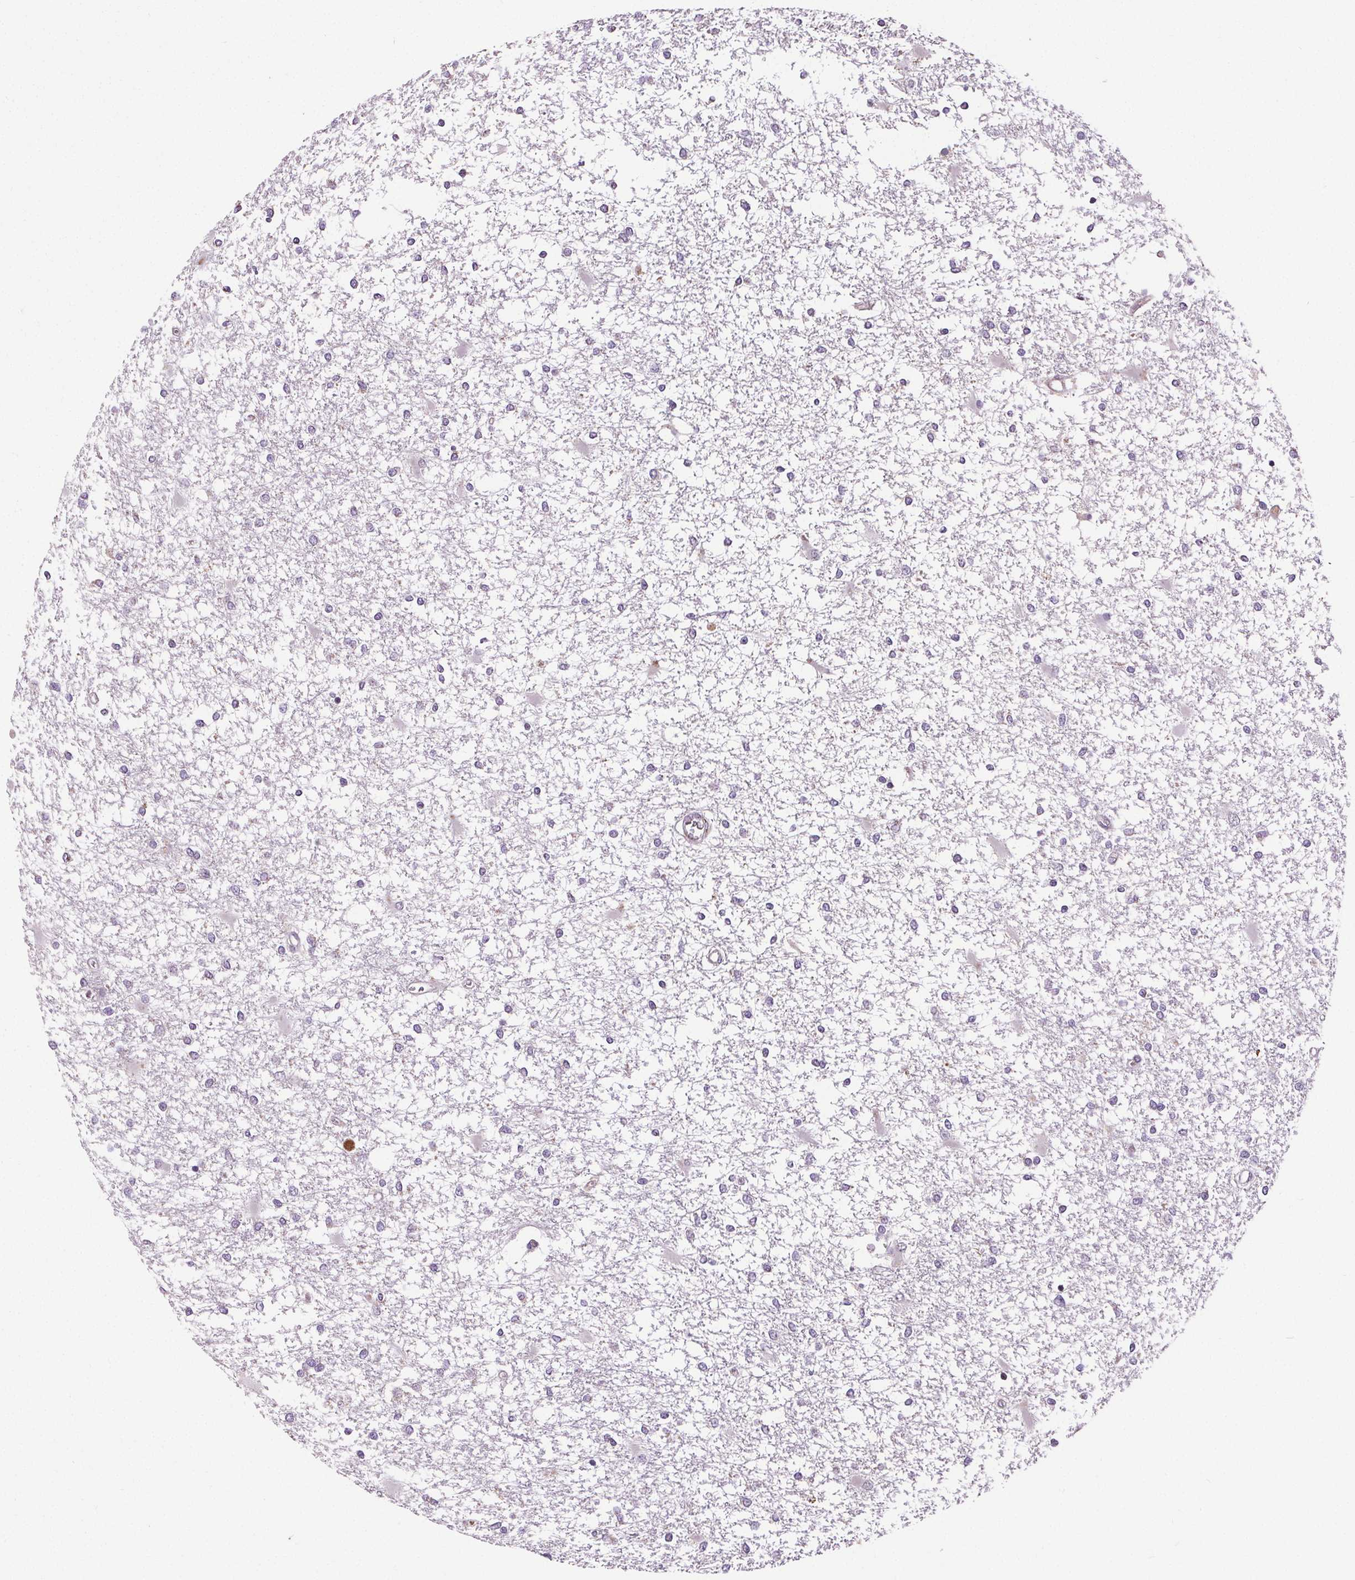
{"staining": {"intensity": "negative", "quantity": "none", "location": "none"}, "tissue": "glioma", "cell_type": "Tumor cells", "image_type": "cancer", "snomed": [{"axis": "morphology", "description": "Glioma, malignant, High grade"}, {"axis": "topography", "description": "Cerebral cortex"}], "caption": "Micrograph shows no significant protein expression in tumor cells of glioma.", "gene": "SUCLA2", "patient": {"sex": "male", "age": 79}}